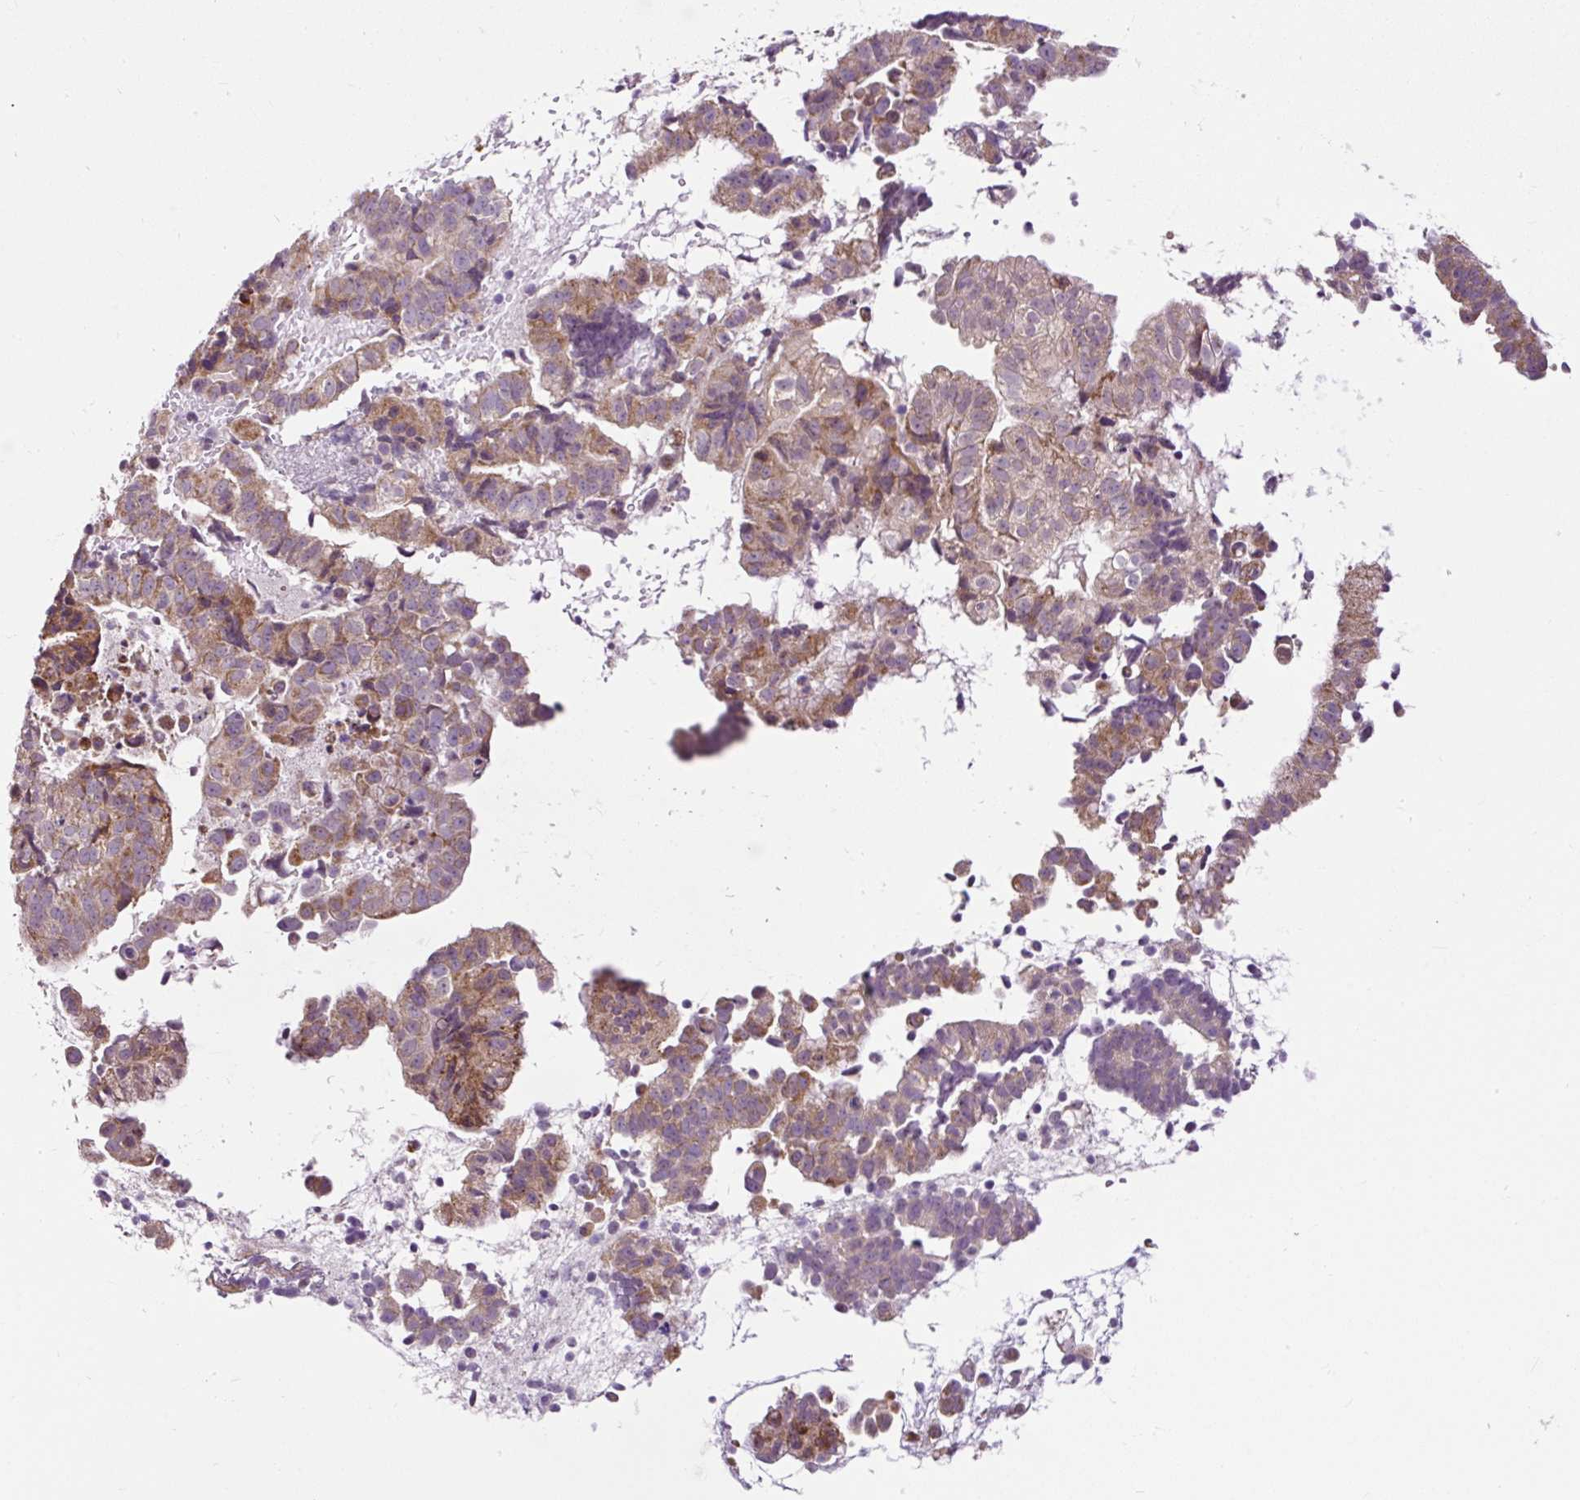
{"staining": {"intensity": "moderate", "quantity": "25%-75%", "location": "cytoplasmic/membranous"}, "tissue": "endometrial cancer", "cell_type": "Tumor cells", "image_type": "cancer", "snomed": [{"axis": "morphology", "description": "Adenocarcinoma, NOS"}, {"axis": "topography", "description": "Endometrium"}], "caption": "Tumor cells show medium levels of moderate cytoplasmic/membranous staining in about 25%-75% of cells in human endometrial cancer (adenocarcinoma).", "gene": "FMC1", "patient": {"sex": "female", "age": 76}}